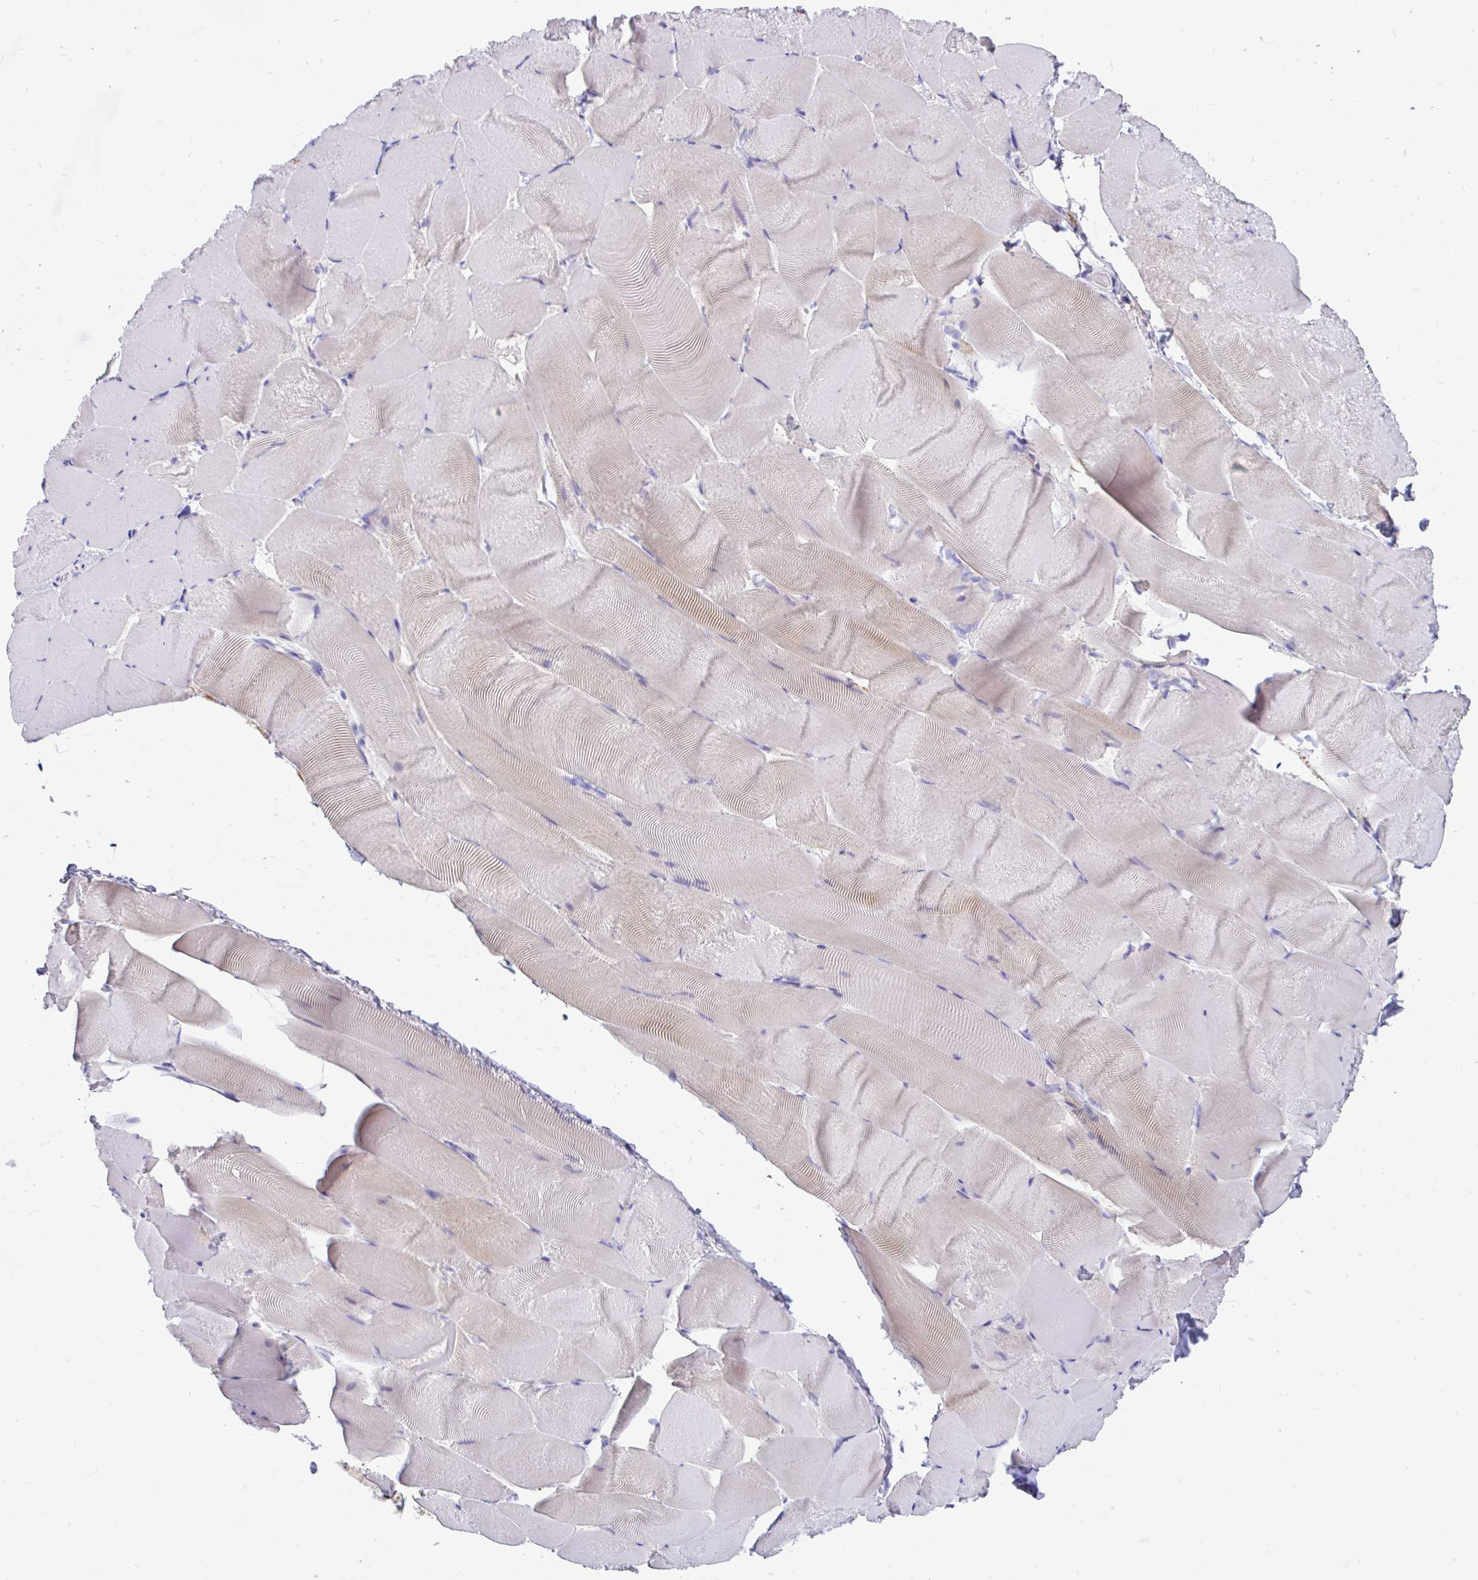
{"staining": {"intensity": "moderate", "quantity": "<25%", "location": "cytoplasmic/membranous"}, "tissue": "skeletal muscle", "cell_type": "Myocytes", "image_type": "normal", "snomed": [{"axis": "morphology", "description": "Normal tissue, NOS"}, {"axis": "topography", "description": "Skeletal muscle"}], "caption": "Protein staining displays moderate cytoplasmic/membranous expression in about <25% of myocytes in benign skeletal muscle. Nuclei are stained in blue.", "gene": "MAP1LC3A", "patient": {"sex": "female", "age": 64}}